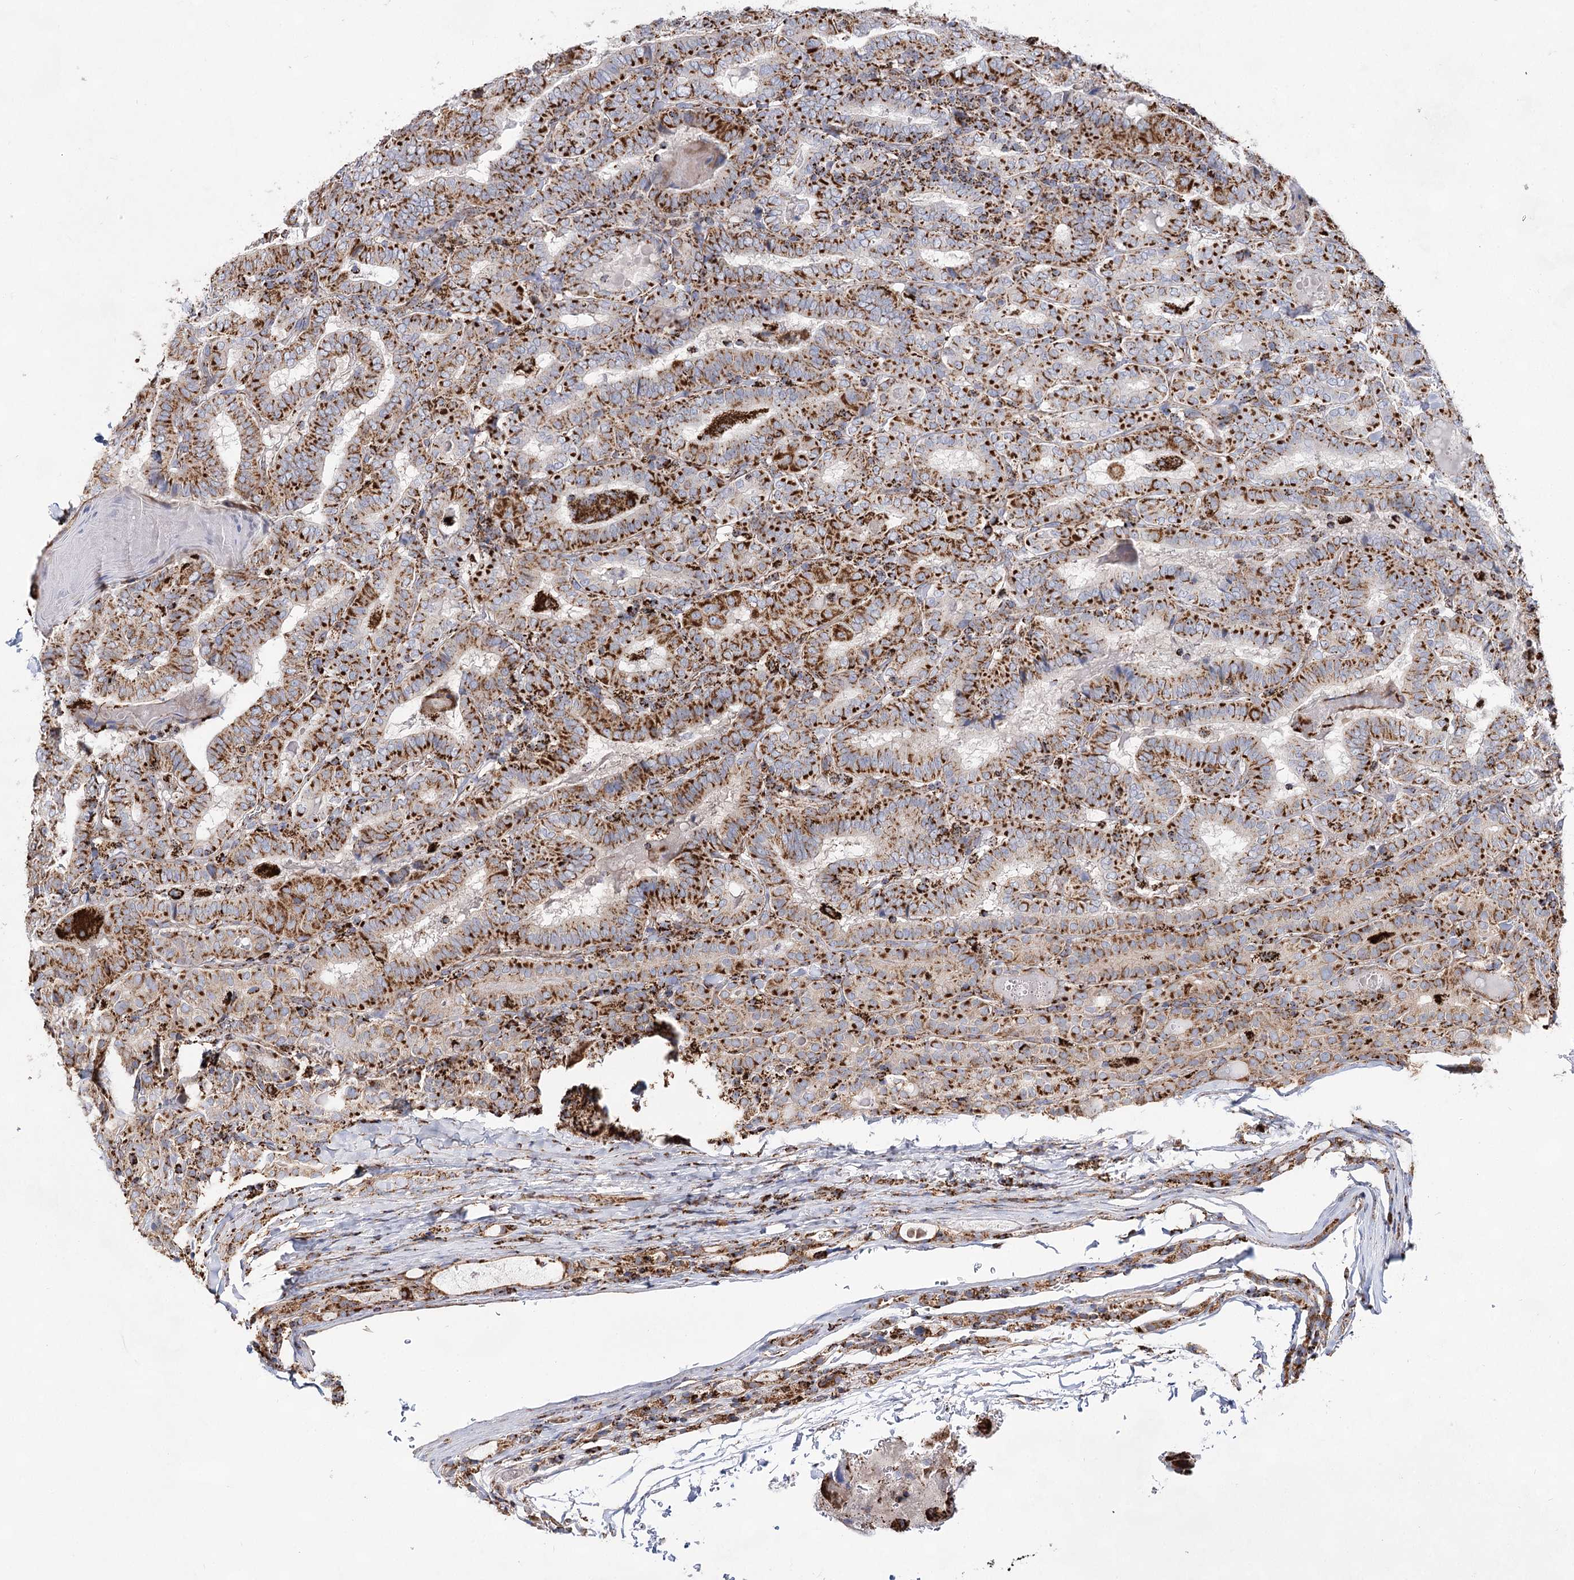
{"staining": {"intensity": "strong", "quantity": ">75%", "location": "cytoplasmic/membranous"}, "tissue": "thyroid cancer", "cell_type": "Tumor cells", "image_type": "cancer", "snomed": [{"axis": "morphology", "description": "Papillary adenocarcinoma, NOS"}, {"axis": "topography", "description": "Thyroid gland"}], "caption": "Strong cytoplasmic/membranous protein expression is appreciated in approximately >75% of tumor cells in papillary adenocarcinoma (thyroid).", "gene": "NADK2", "patient": {"sex": "female", "age": 72}}